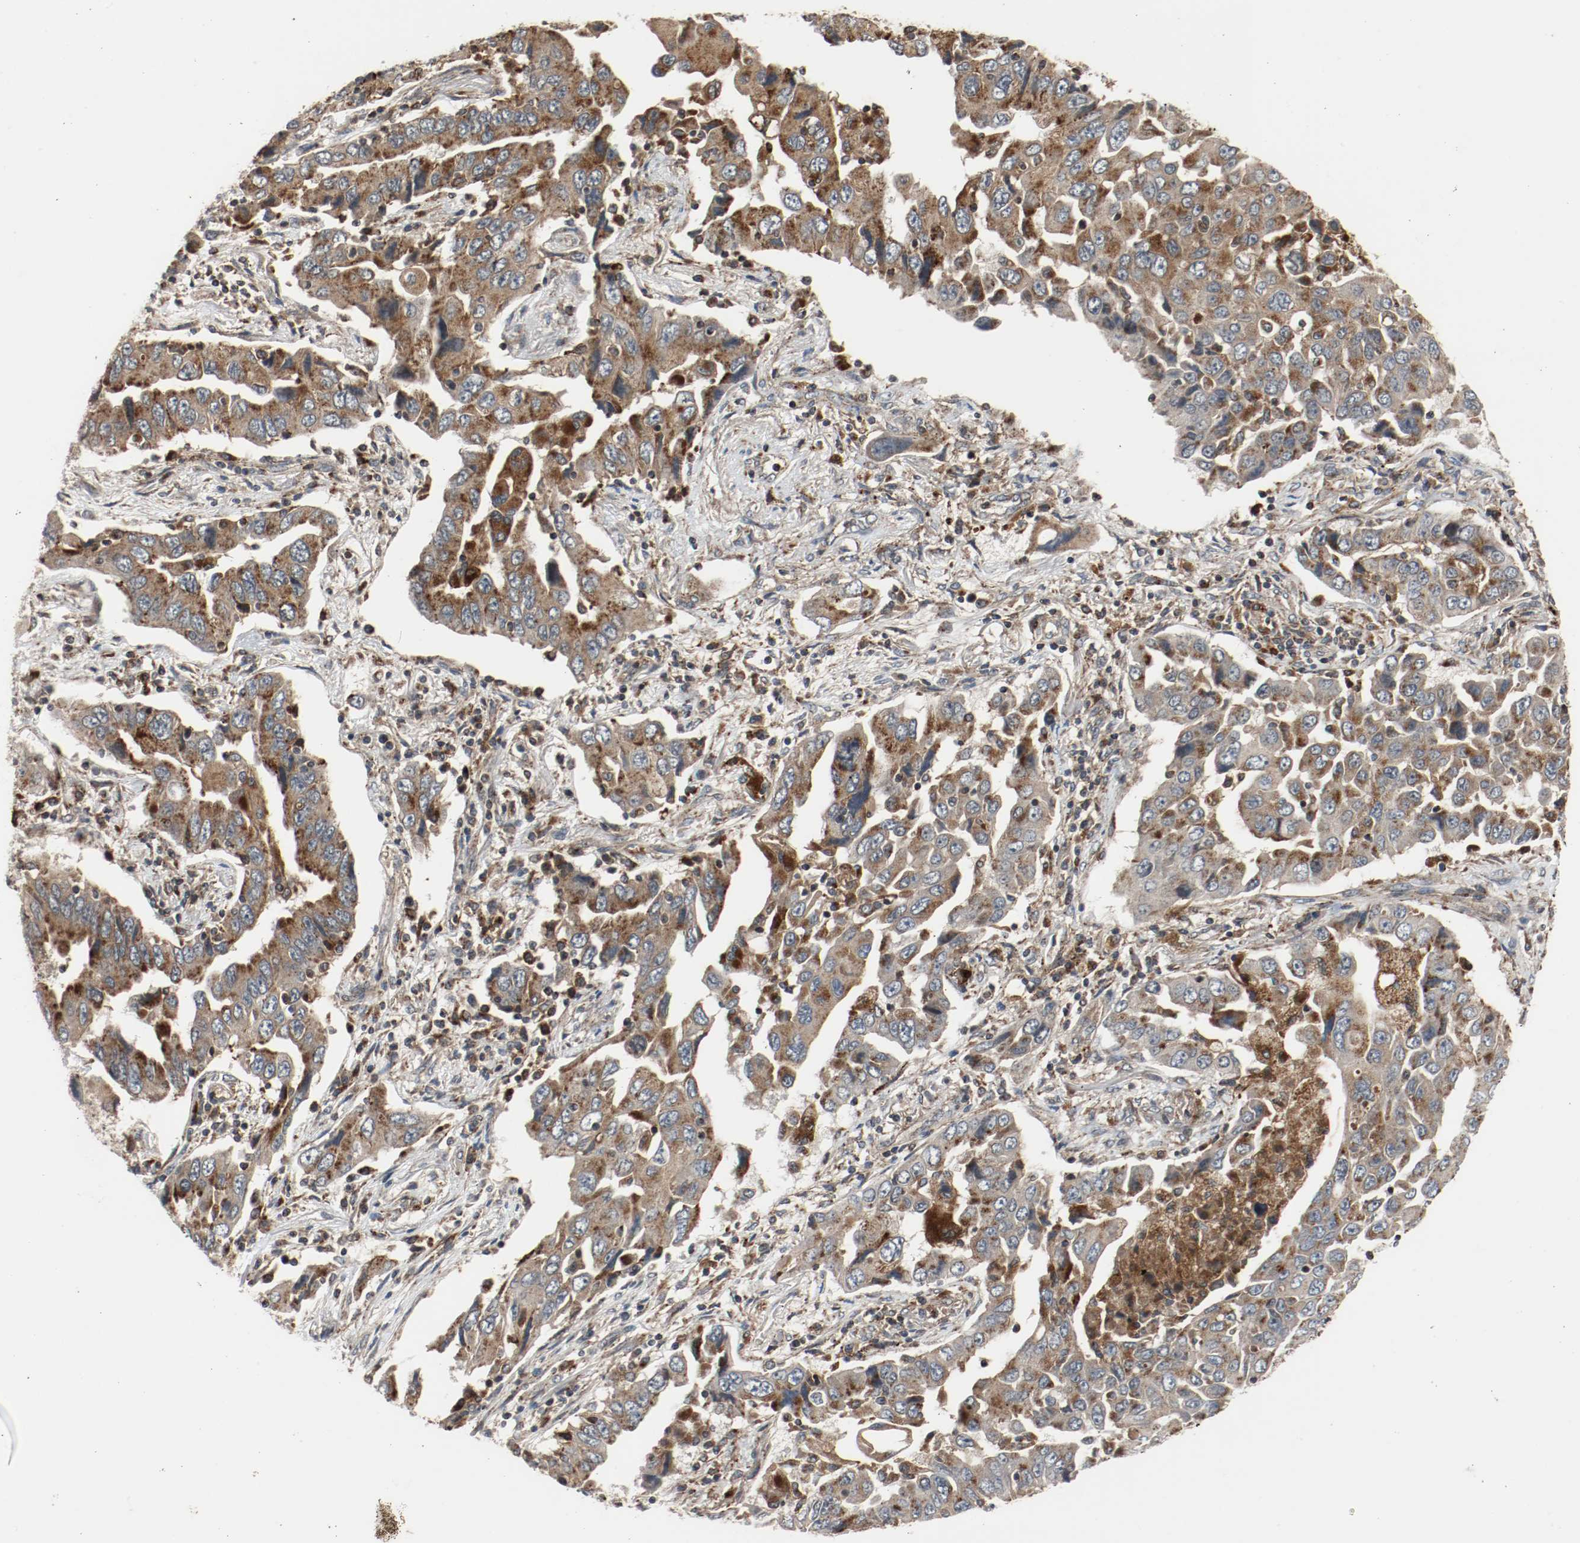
{"staining": {"intensity": "moderate", "quantity": ">75%", "location": "cytoplasmic/membranous"}, "tissue": "lung cancer", "cell_type": "Tumor cells", "image_type": "cancer", "snomed": [{"axis": "morphology", "description": "Adenocarcinoma, NOS"}, {"axis": "topography", "description": "Lung"}], "caption": "Tumor cells reveal medium levels of moderate cytoplasmic/membranous staining in approximately >75% of cells in human lung adenocarcinoma.", "gene": "LAMP2", "patient": {"sex": "female", "age": 65}}